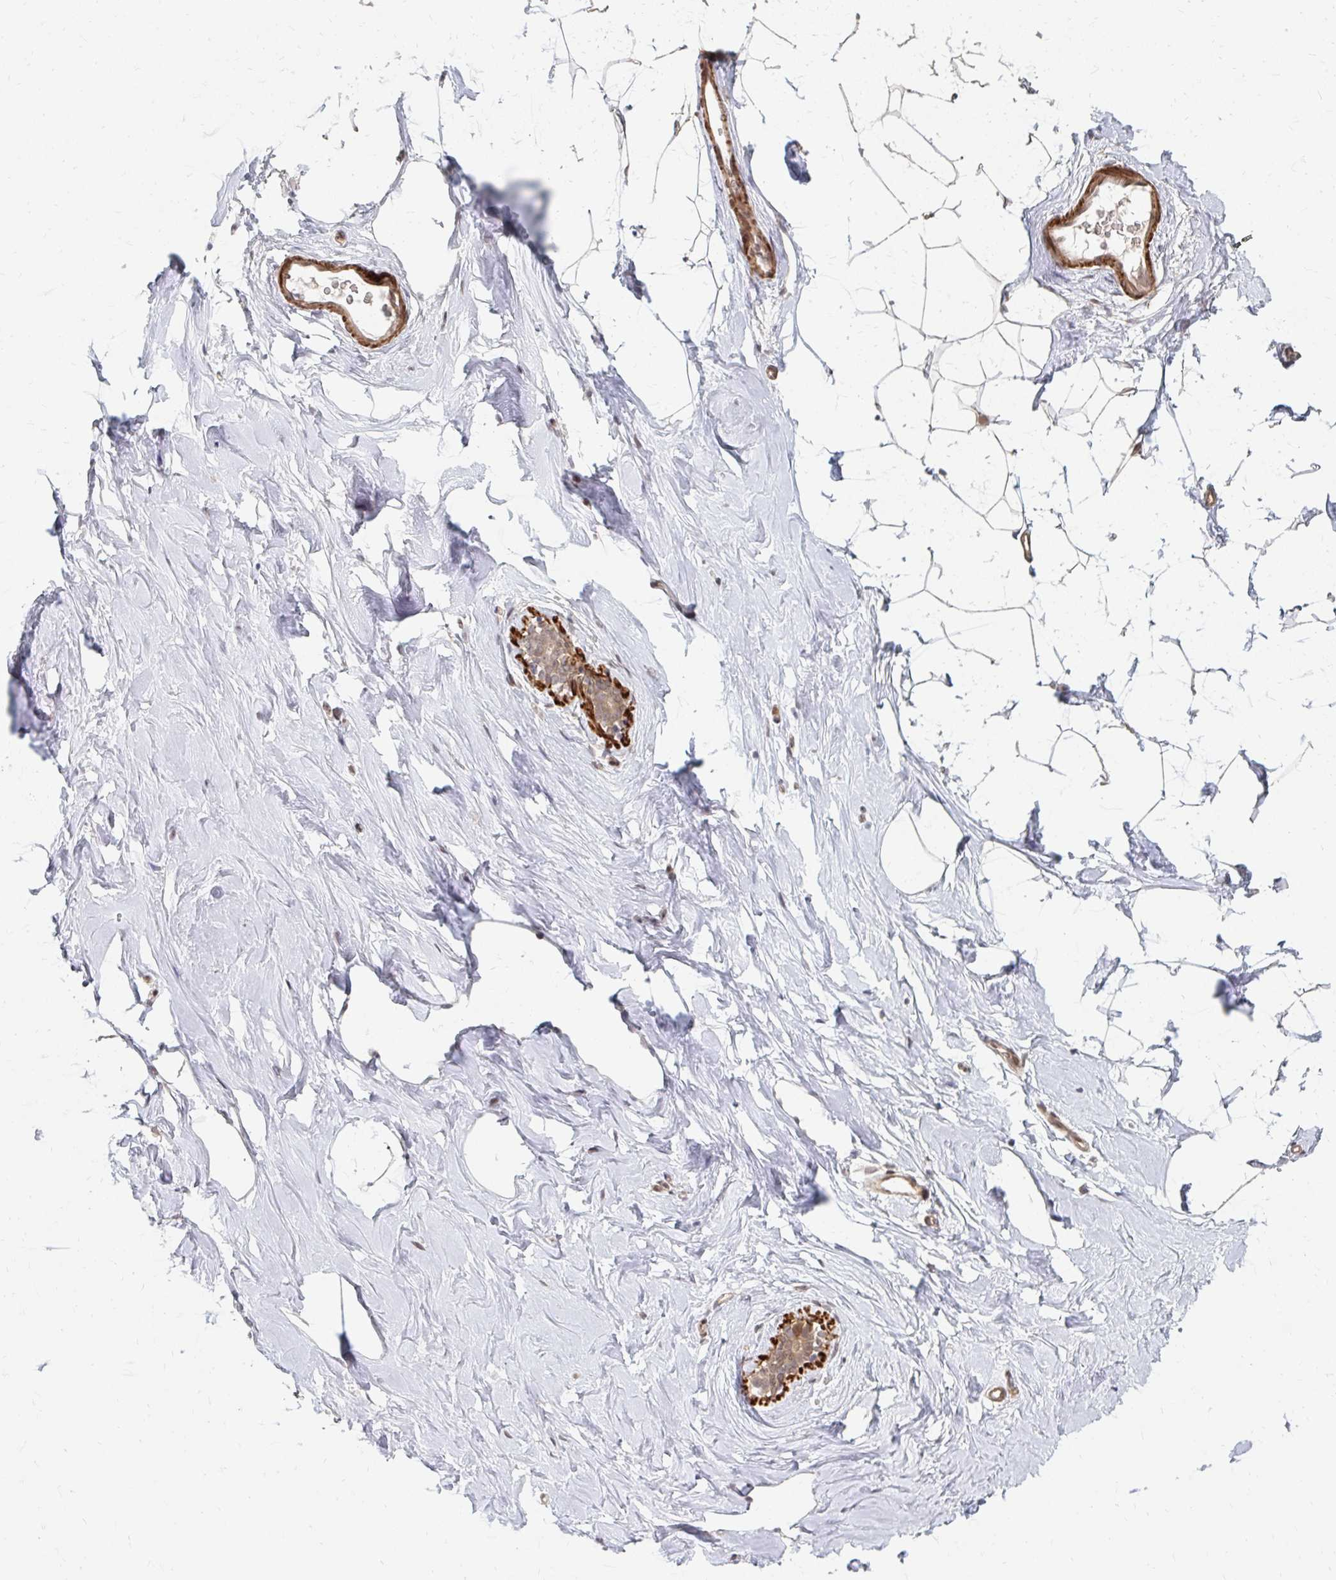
{"staining": {"intensity": "negative", "quantity": "none", "location": "none"}, "tissue": "breast", "cell_type": "Adipocytes", "image_type": "normal", "snomed": [{"axis": "morphology", "description": "Normal tissue, NOS"}, {"axis": "topography", "description": "Breast"}], "caption": "DAB (3,3'-diaminobenzidine) immunohistochemical staining of normal breast demonstrates no significant positivity in adipocytes. The staining was performed using DAB (3,3'-diaminobenzidine) to visualize the protein expression in brown, while the nuclei were stained in blue with hematoxylin (Magnification: 20x).", "gene": "ZNF285", "patient": {"sex": "female", "age": 32}}